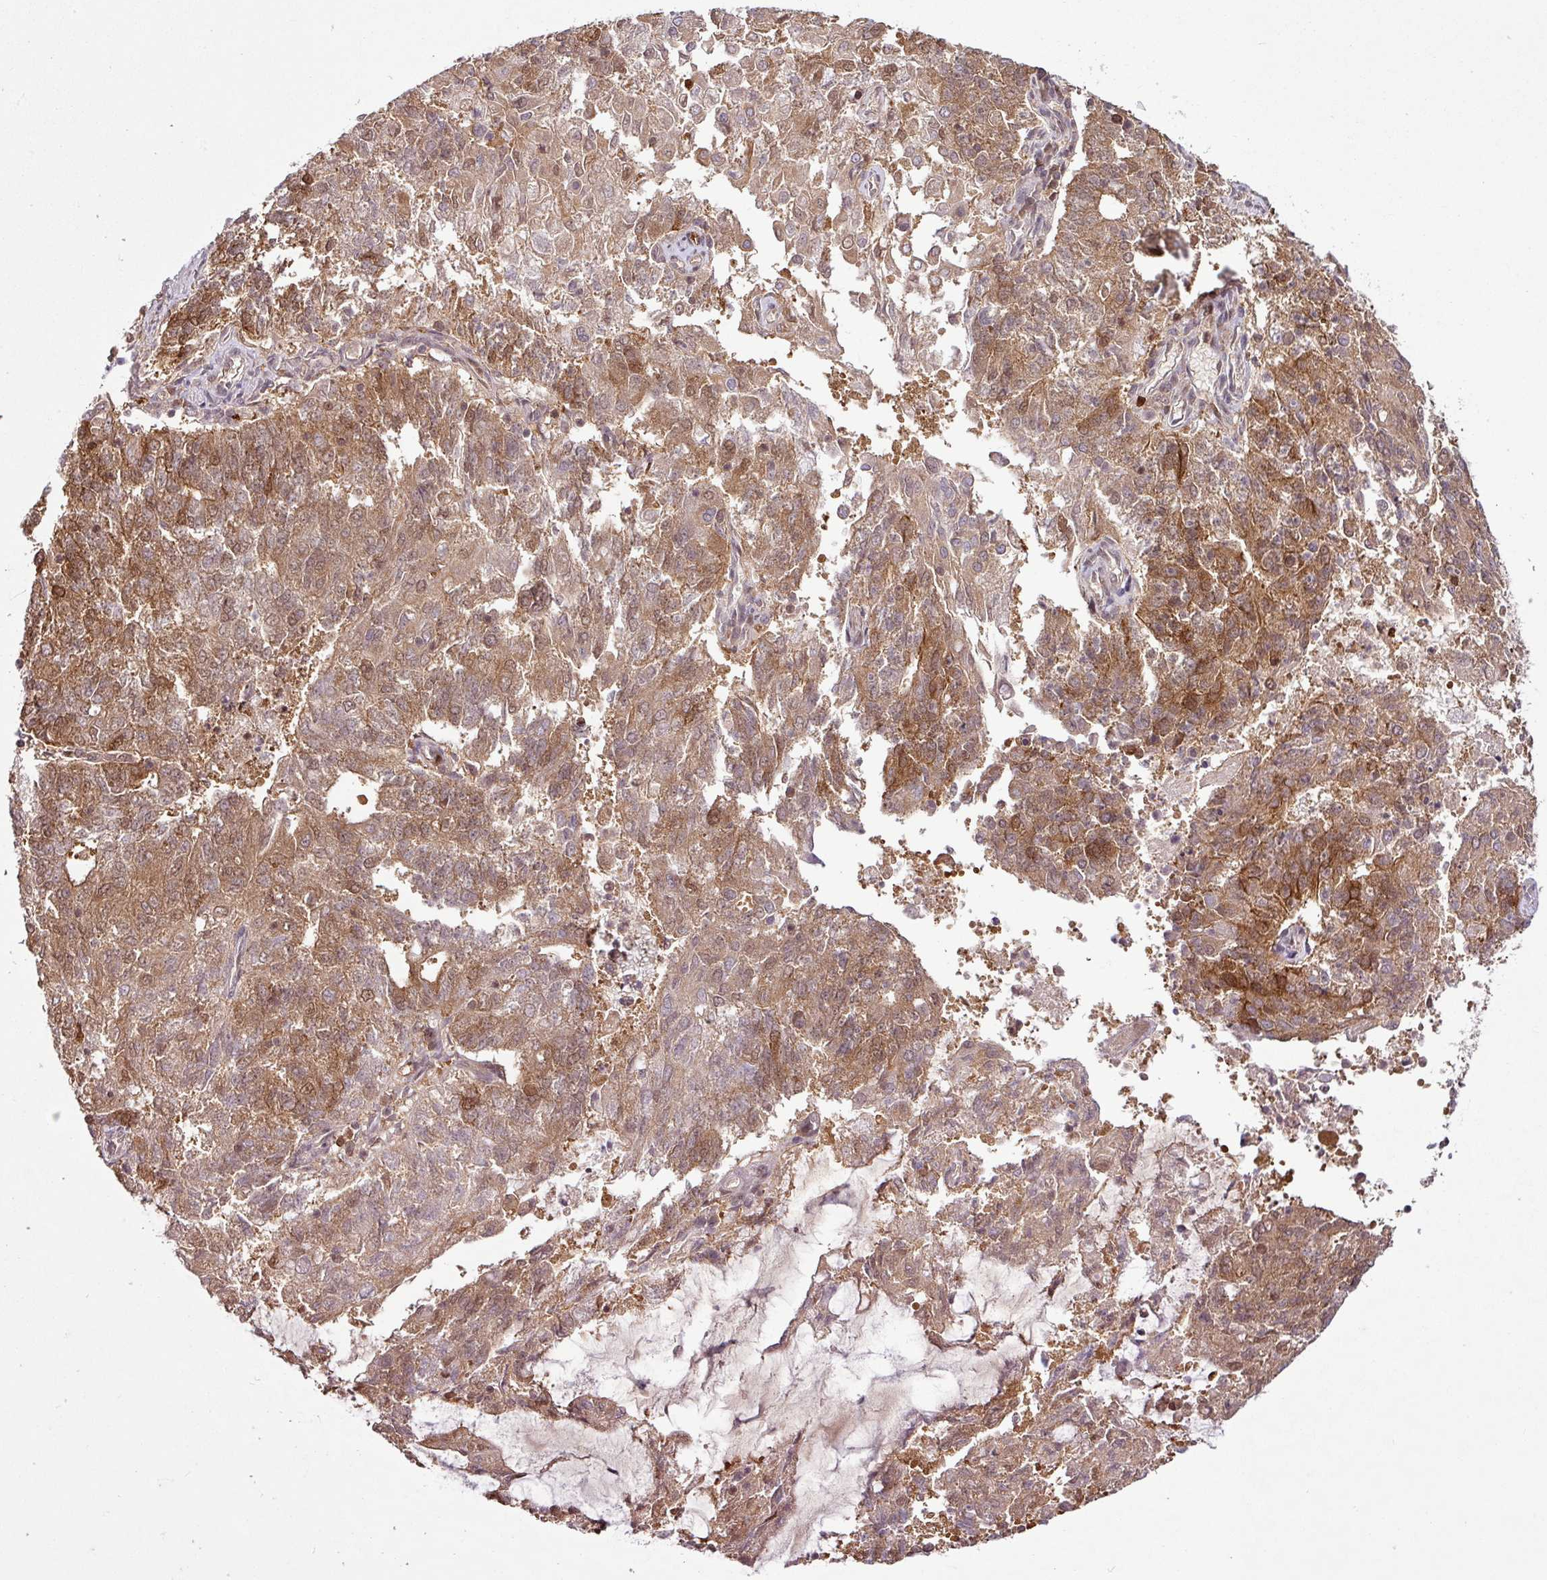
{"staining": {"intensity": "moderate", "quantity": ">75%", "location": "cytoplasmic/membranous,nuclear"}, "tissue": "endometrial cancer", "cell_type": "Tumor cells", "image_type": "cancer", "snomed": [{"axis": "morphology", "description": "Adenocarcinoma, NOS"}, {"axis": "topography", "description": "Endometrium"}], "caption": "Immunohistochemistry micrograph of endometrial adenocarcinoma stained for a protein (brown), which exhibits medium levels of moderate cytoplasmic/membranous and nuclear staining in about >75% of tumor cells.", "gene": "ITPKC", "patient": {"sex": "female", "age": 82}}